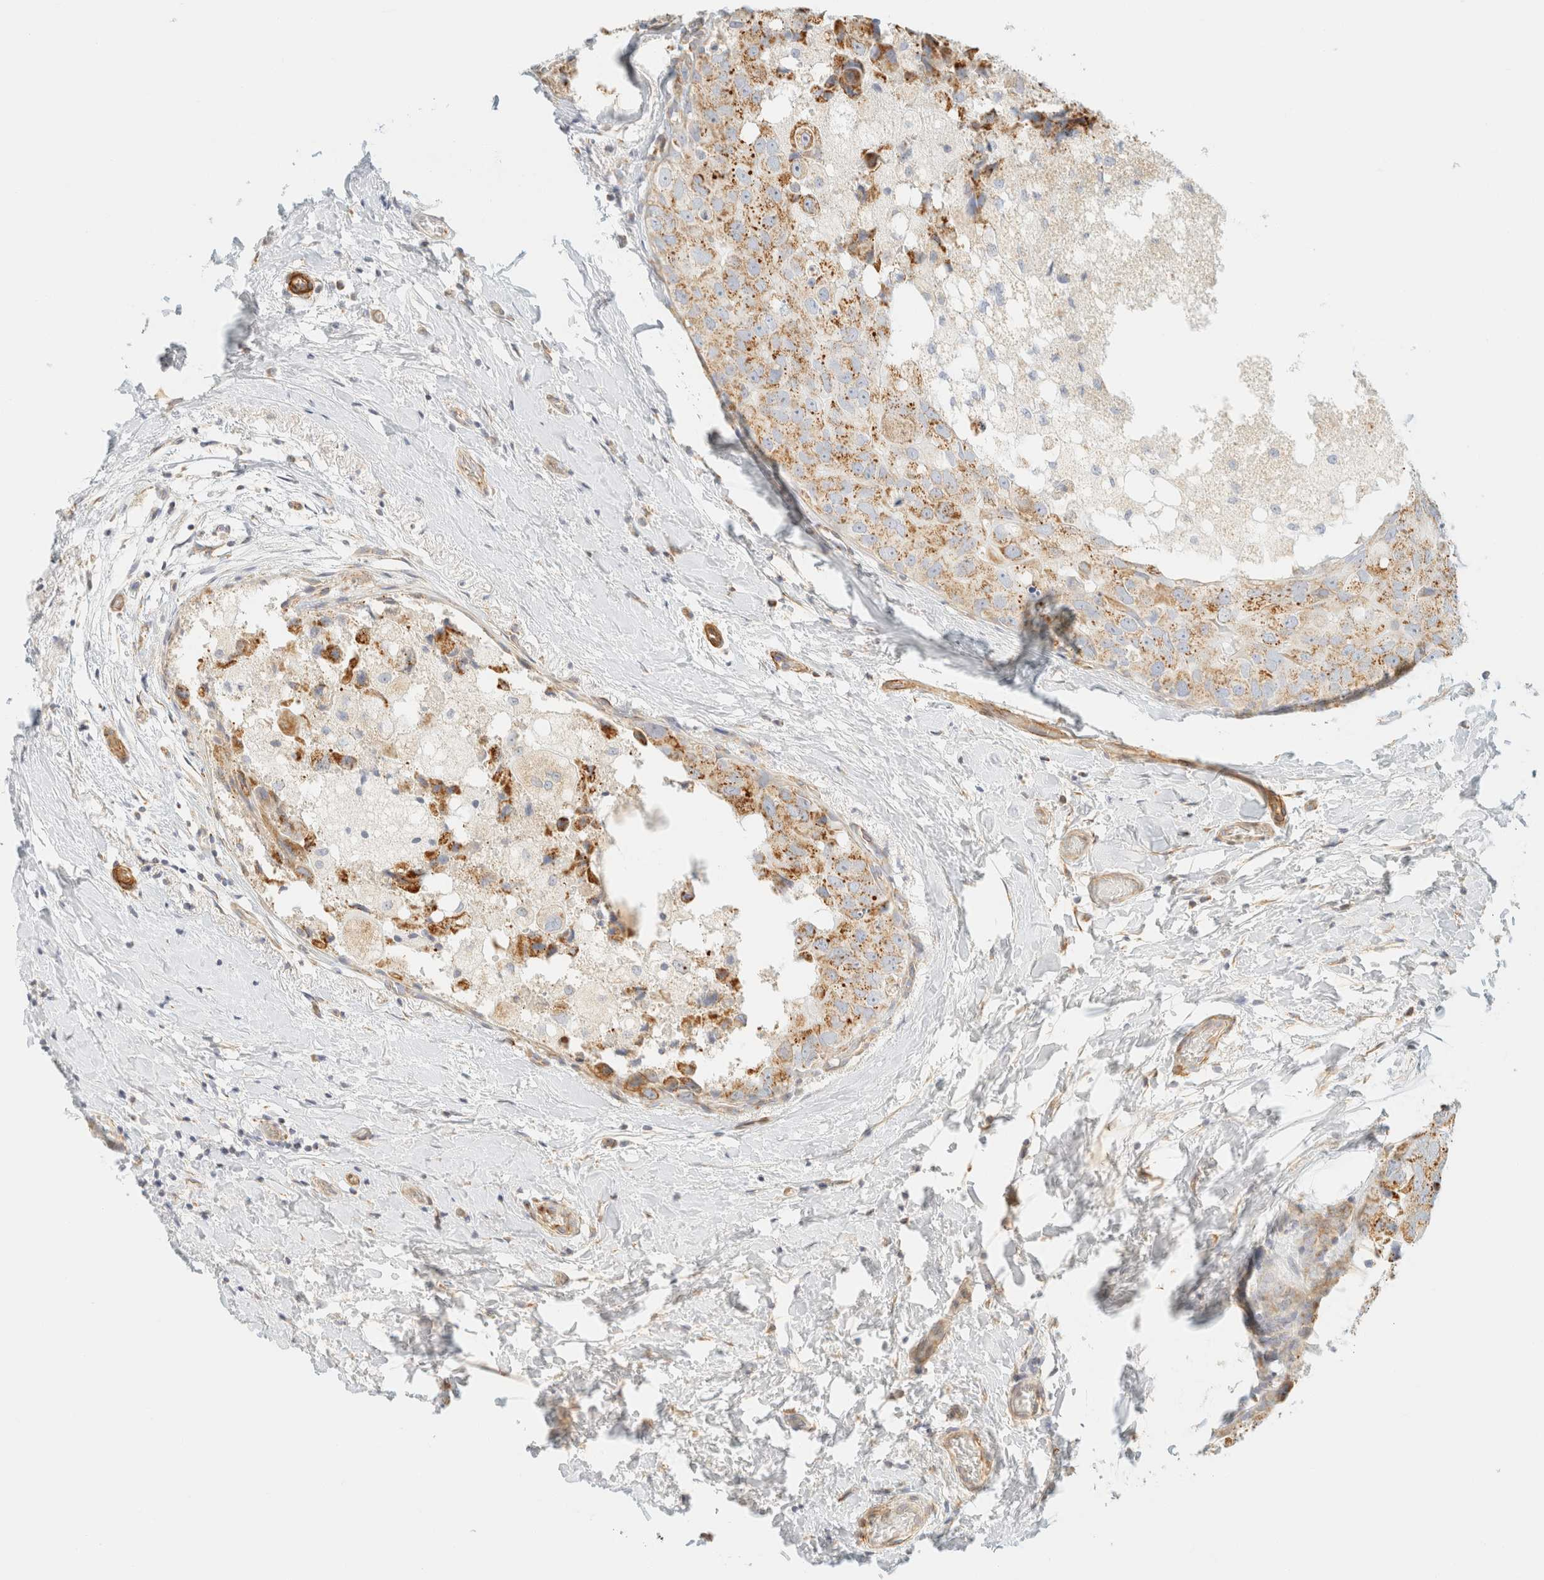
{"staining": {"intensity": "moderate", "quantity": ">75%", "location": "cytoplasmic/membranous"}, "tissue": "breast cancer", "cell_type": "Tumor cells", "image_type": "cancer", "snomed": [{"axis": "morphology", "description": "Duct carcinoma"}, {"axis": "topography", "description": "Breast"}], "caption": "Immunohistochemical staining of human infiltrating ductal carcinoma (breast) reveals medium levels of moderate cytoplasmic/membranous positivity in approximately >75% of tumor cells.", "gene": "MRM3", "patient": {"sex": "female", "age": 62}}